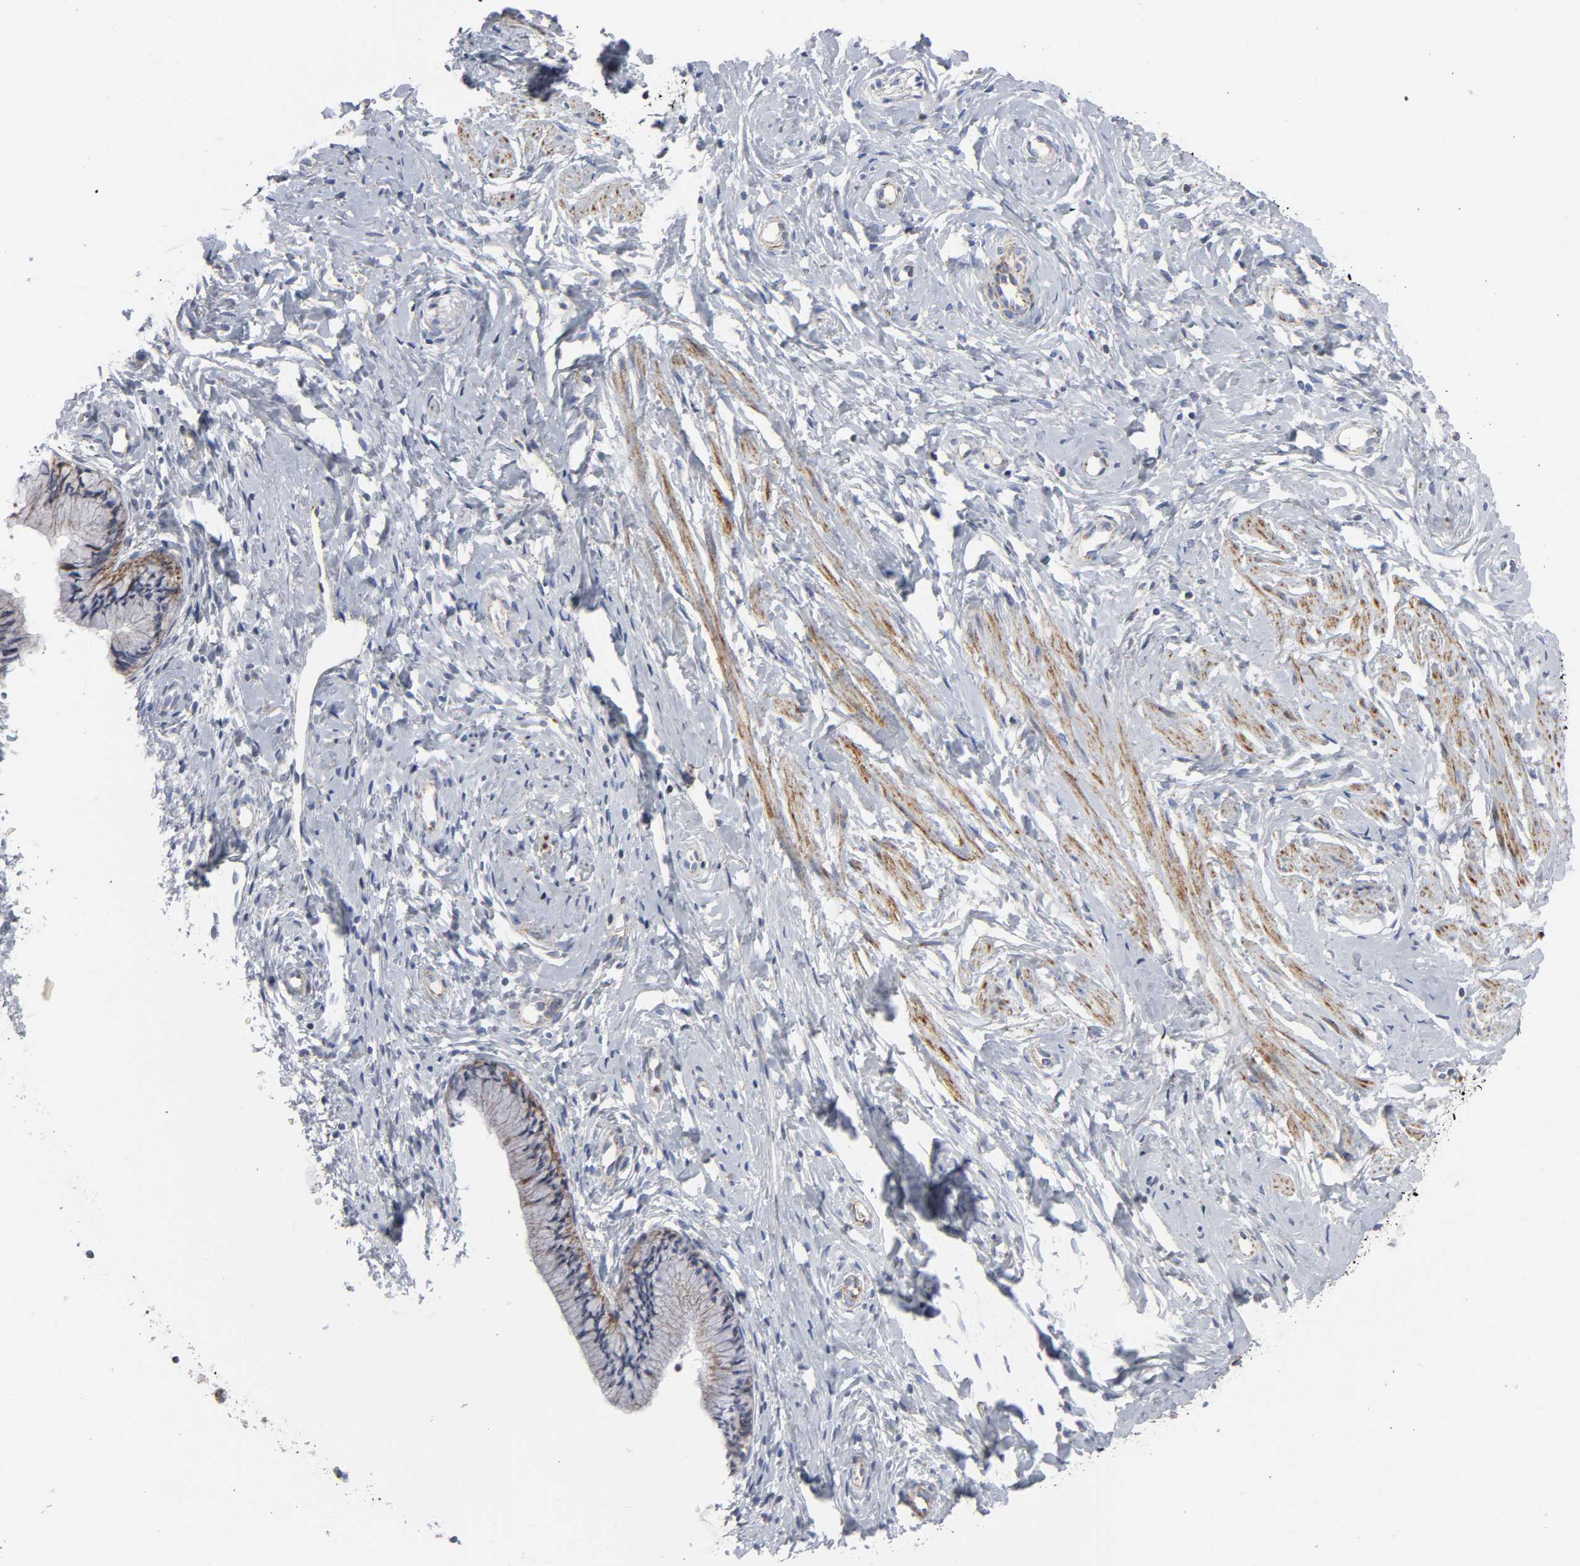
{"staining": {"intensity": "strong", "quantity": ">75%", "location": "cytoplasmic/membranous"}, "tissue": "cervix", "cell_type": "Glandular cells", "image_type": "normal", "snomed": [{"axis": "morphology", "description": "Normal tissue, NOS"}, {"axis": "topography", "description": "Cervix"}], "caption": "Immunohistochemistry (DAB (3,3'-diaminobenzidine)) staining of normal cervix shows strong cytoplasmic/membranous protein expression in approximately >75% of glandular cells. (DAB (3,3'-diaminobenzidine) = brown stain, brightfield microscopy at high magnification).", "gene": "CYCS", "patient": {"sex": "female", "age": 46}}